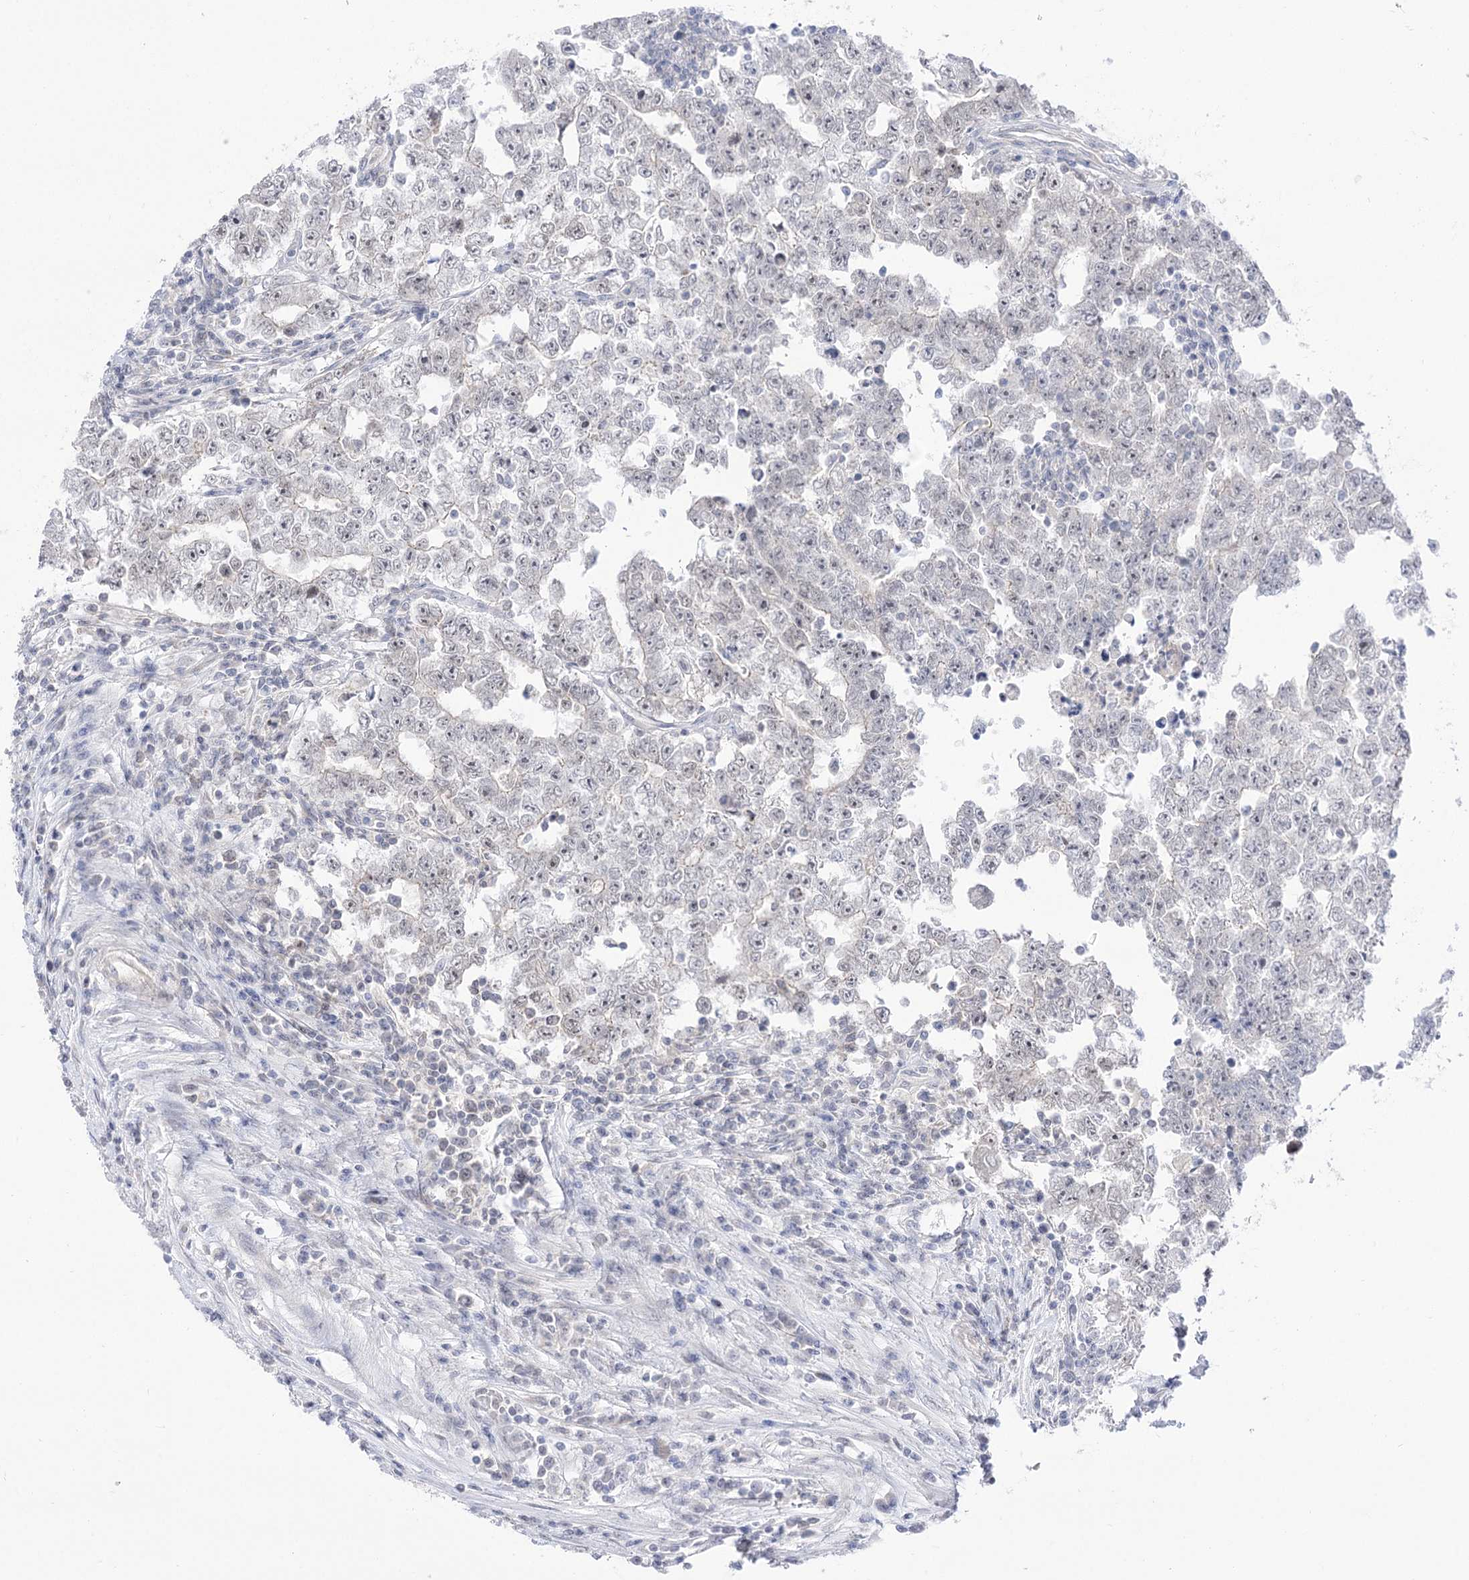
{"staining": {"intensity": "negative", "quantity": "none", "location": "none"}, "tissue": "testis cancer", "cell_type": "Tumor cells", "image_type": "cancer", "snomed": [{"axis": "morphology", "description": "Carcinoma, Embryonal, NOS"}, {"axis": "topography", "description": "Testis"}], "caption": "Embryonal carcinoma (testis) was stained to show a protein in brown. There is no significant staining in tumor cells. (DAB immunohistochemistry (IHC) visualized using brightfield microscopy, high magnification).", "gene": "HELT", "patient": {"sex": "male", "age": 25}}